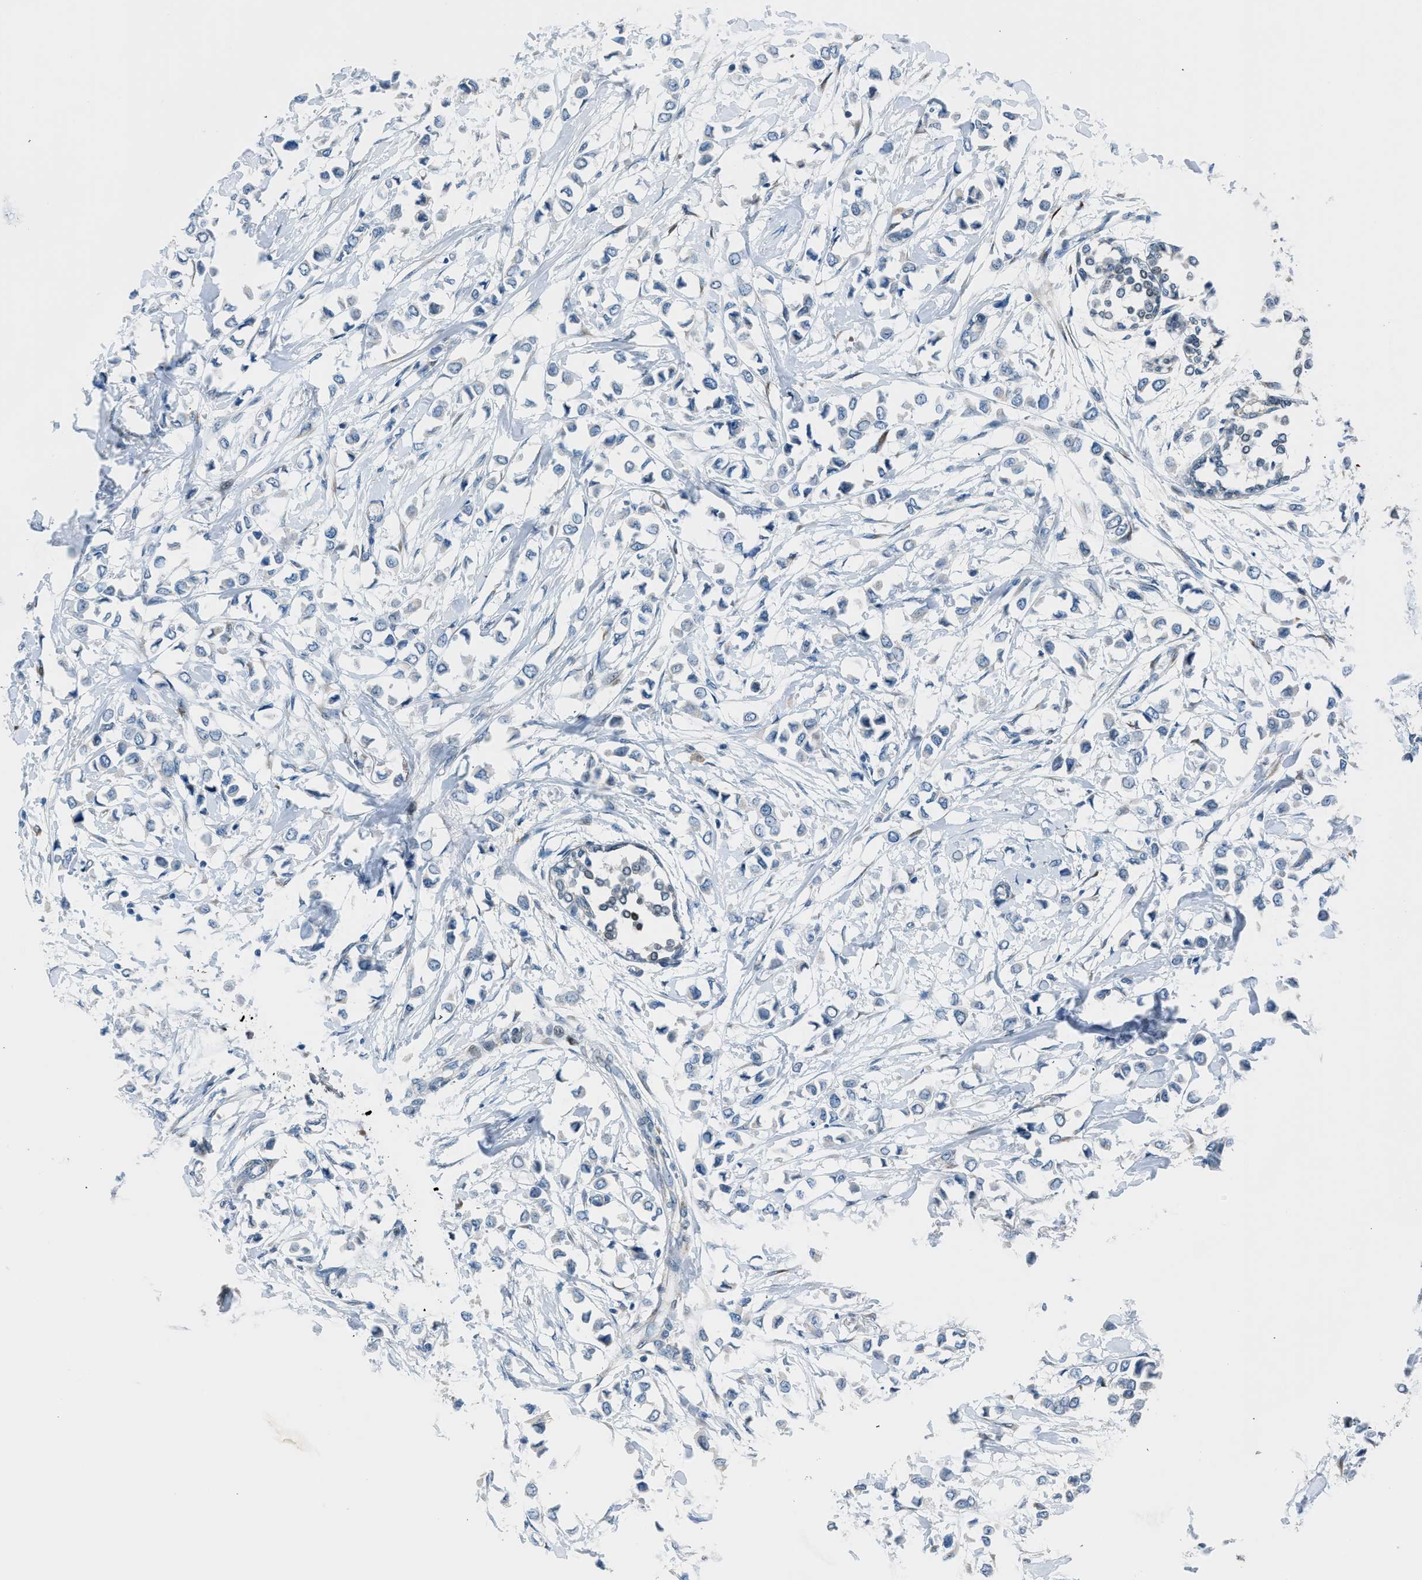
{"staining": {"intensity": "negative", "quantity": "none", "location": "none"}, "tissue": "breast cancer", "cell_type": "Tumor cells", "image_type": "cancer", "snomed": [{"axis": "morphology", "description": "Lobular carcinoma"}, {"axis": "topography", "description": "Breast"}], "caption": "Breast lobular carcinoma stained for a protein using IHC exhibits no staining tumor cells.", "gene": "RNF41", "patient": {"sex": "female", "age": 51}}